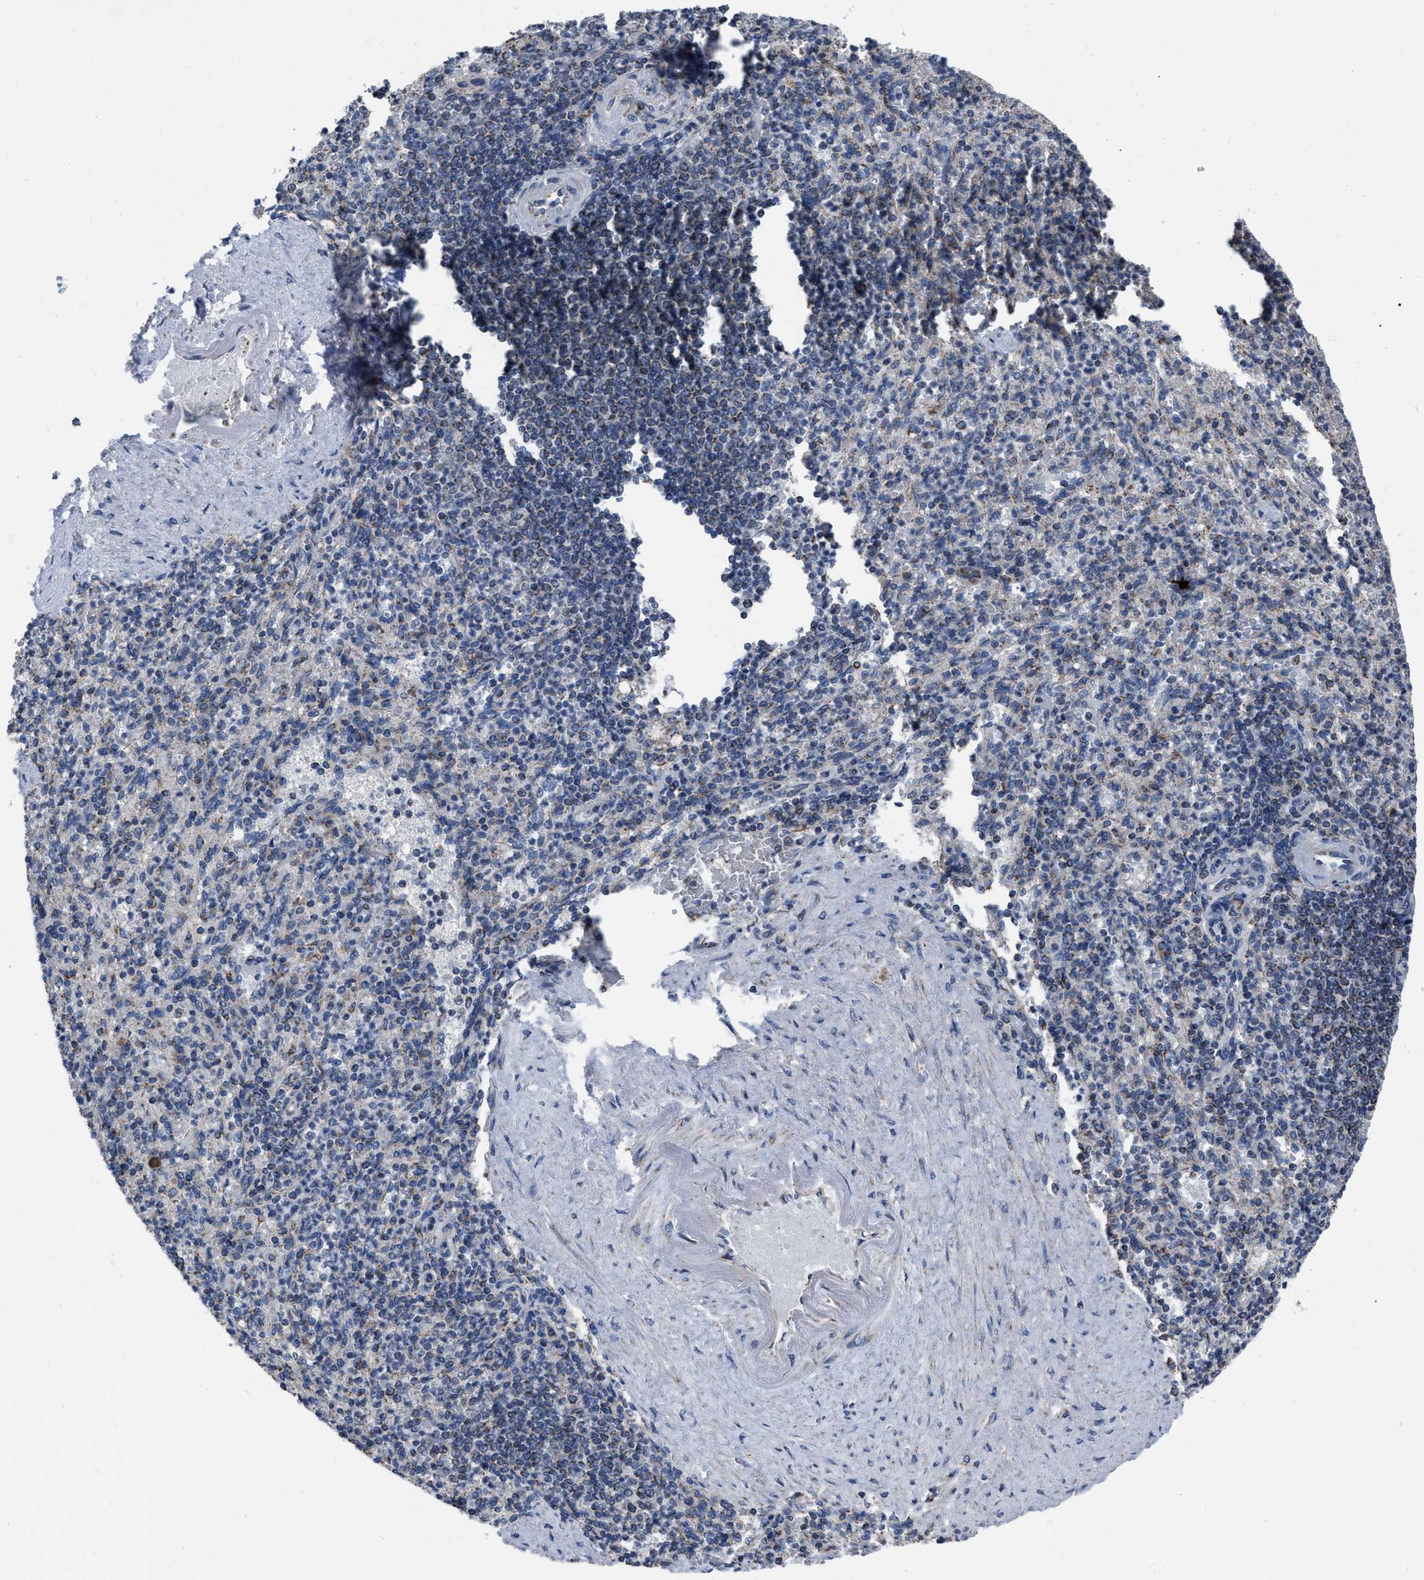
{"staining": {"intensity": "negative", "quantity": "none", "location": "none"}, "tissue": "spleen", "cell_type": "Cells in red pulp", "image_type": "normal", "snomed": [{"axis": "morphology", "description": "Normal tissue, NOS"}, {"axis": "topography", "description": "Spleen"}], "caption": "IHC micrograph of normal spleen: spleen stained with DAB reveals no significant protein positivity in cells in red pulp. The staining was performed using DAB to visualize the protein expression in brown, while the nuclei were stained in blue with hematoxylin (Magnification: 20x).", "gene": "DDX56", "patient": {"sex": "female", "age": 74}}